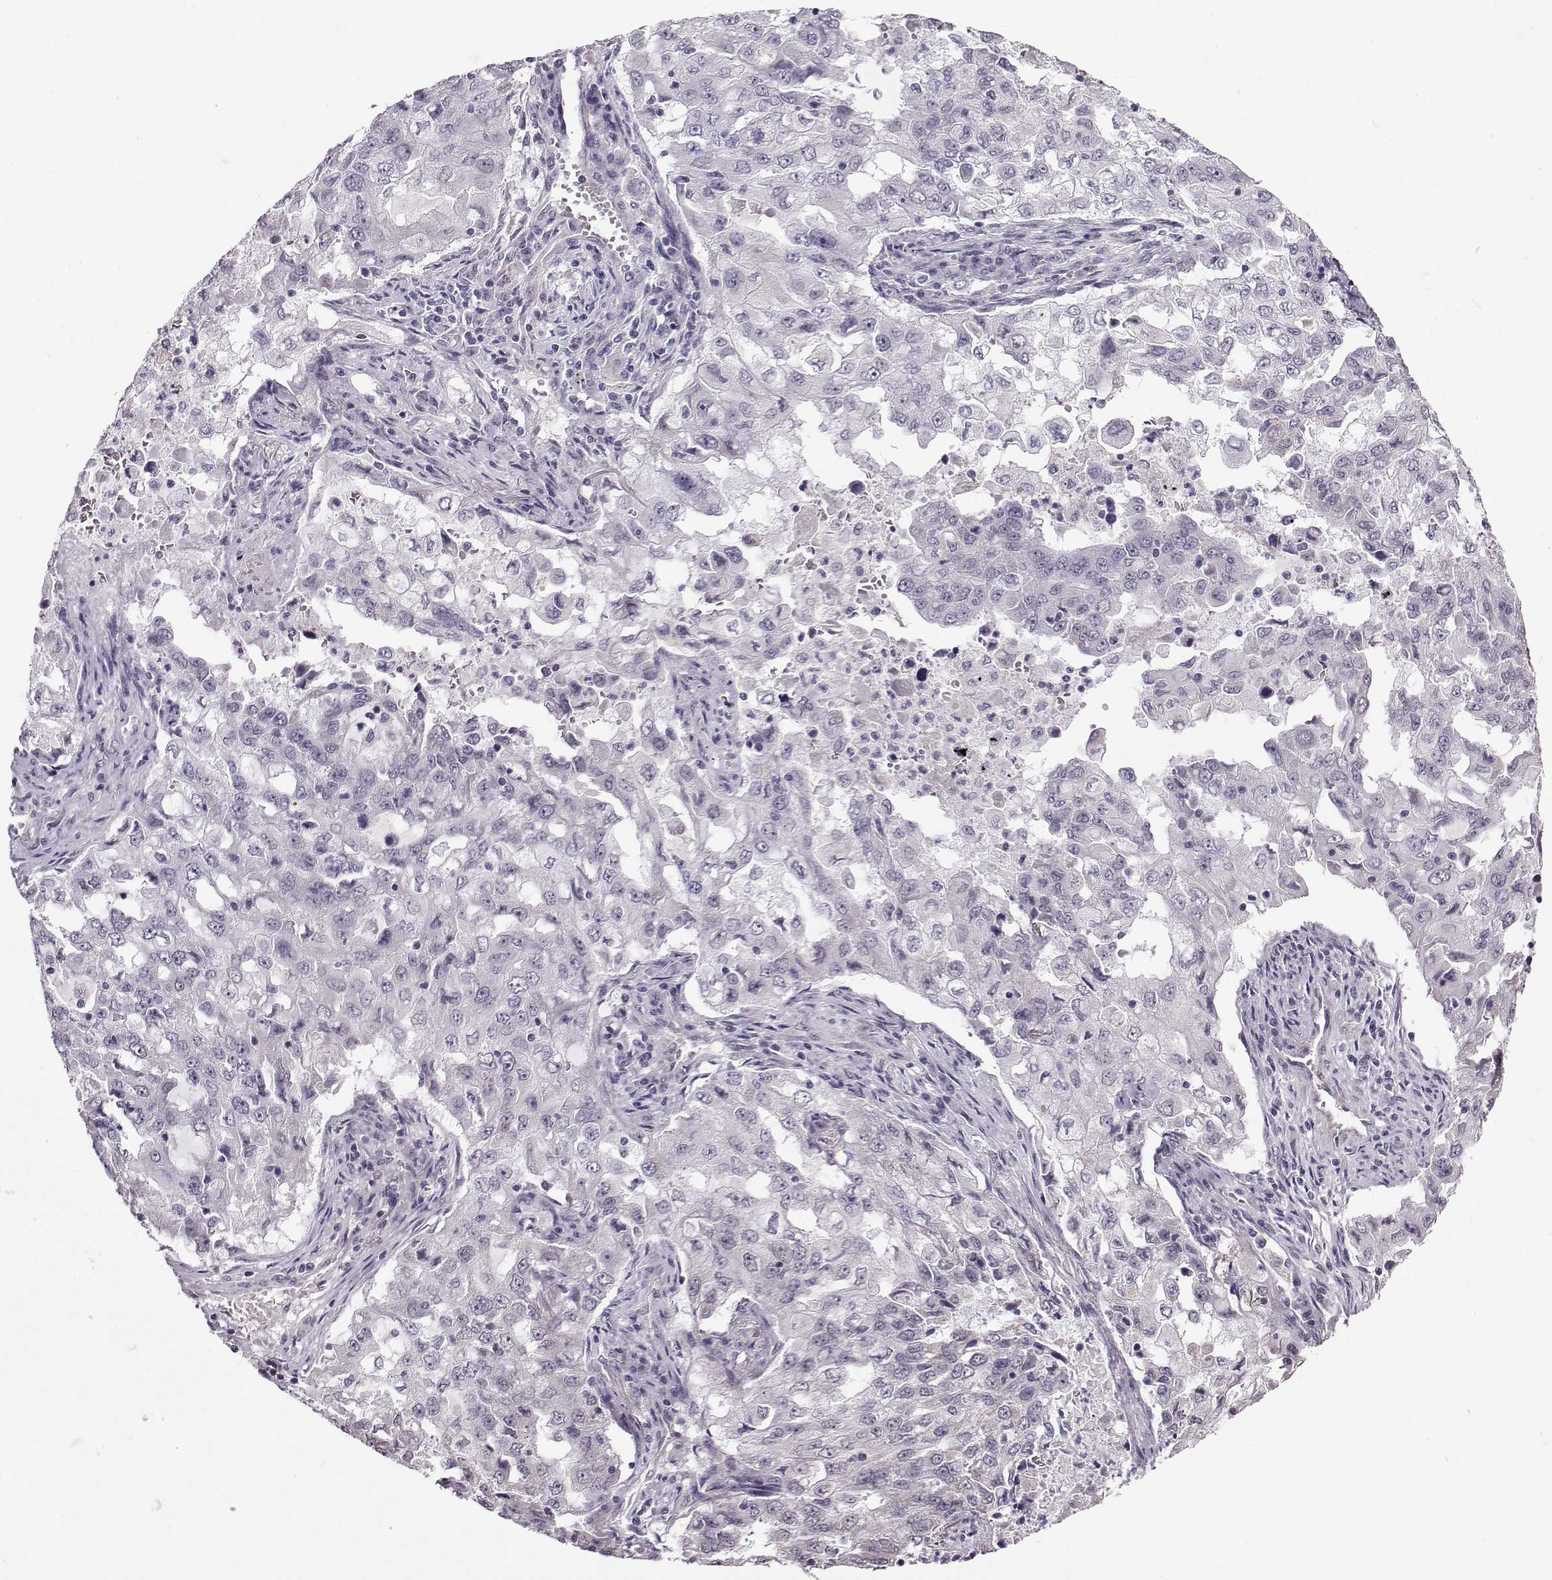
{"staining": {"intensity": "negative", "quantity": "none", "location": "none"}, "tissue": "lung cancer", "cell_type": "Tumor cells", "image_type": "cancer", "snomed": [{"axis": "morphology", "description": "Adenocarcinoma, NOS"}, {"axis": "topography", "description": "Lung"}], "caption": "A histopathology image of lung cancer stained for a protein reveals no brown staining in tumor cells.", "gene": "TSPYL5", "patient": {"sex": "female", "age": 61}}